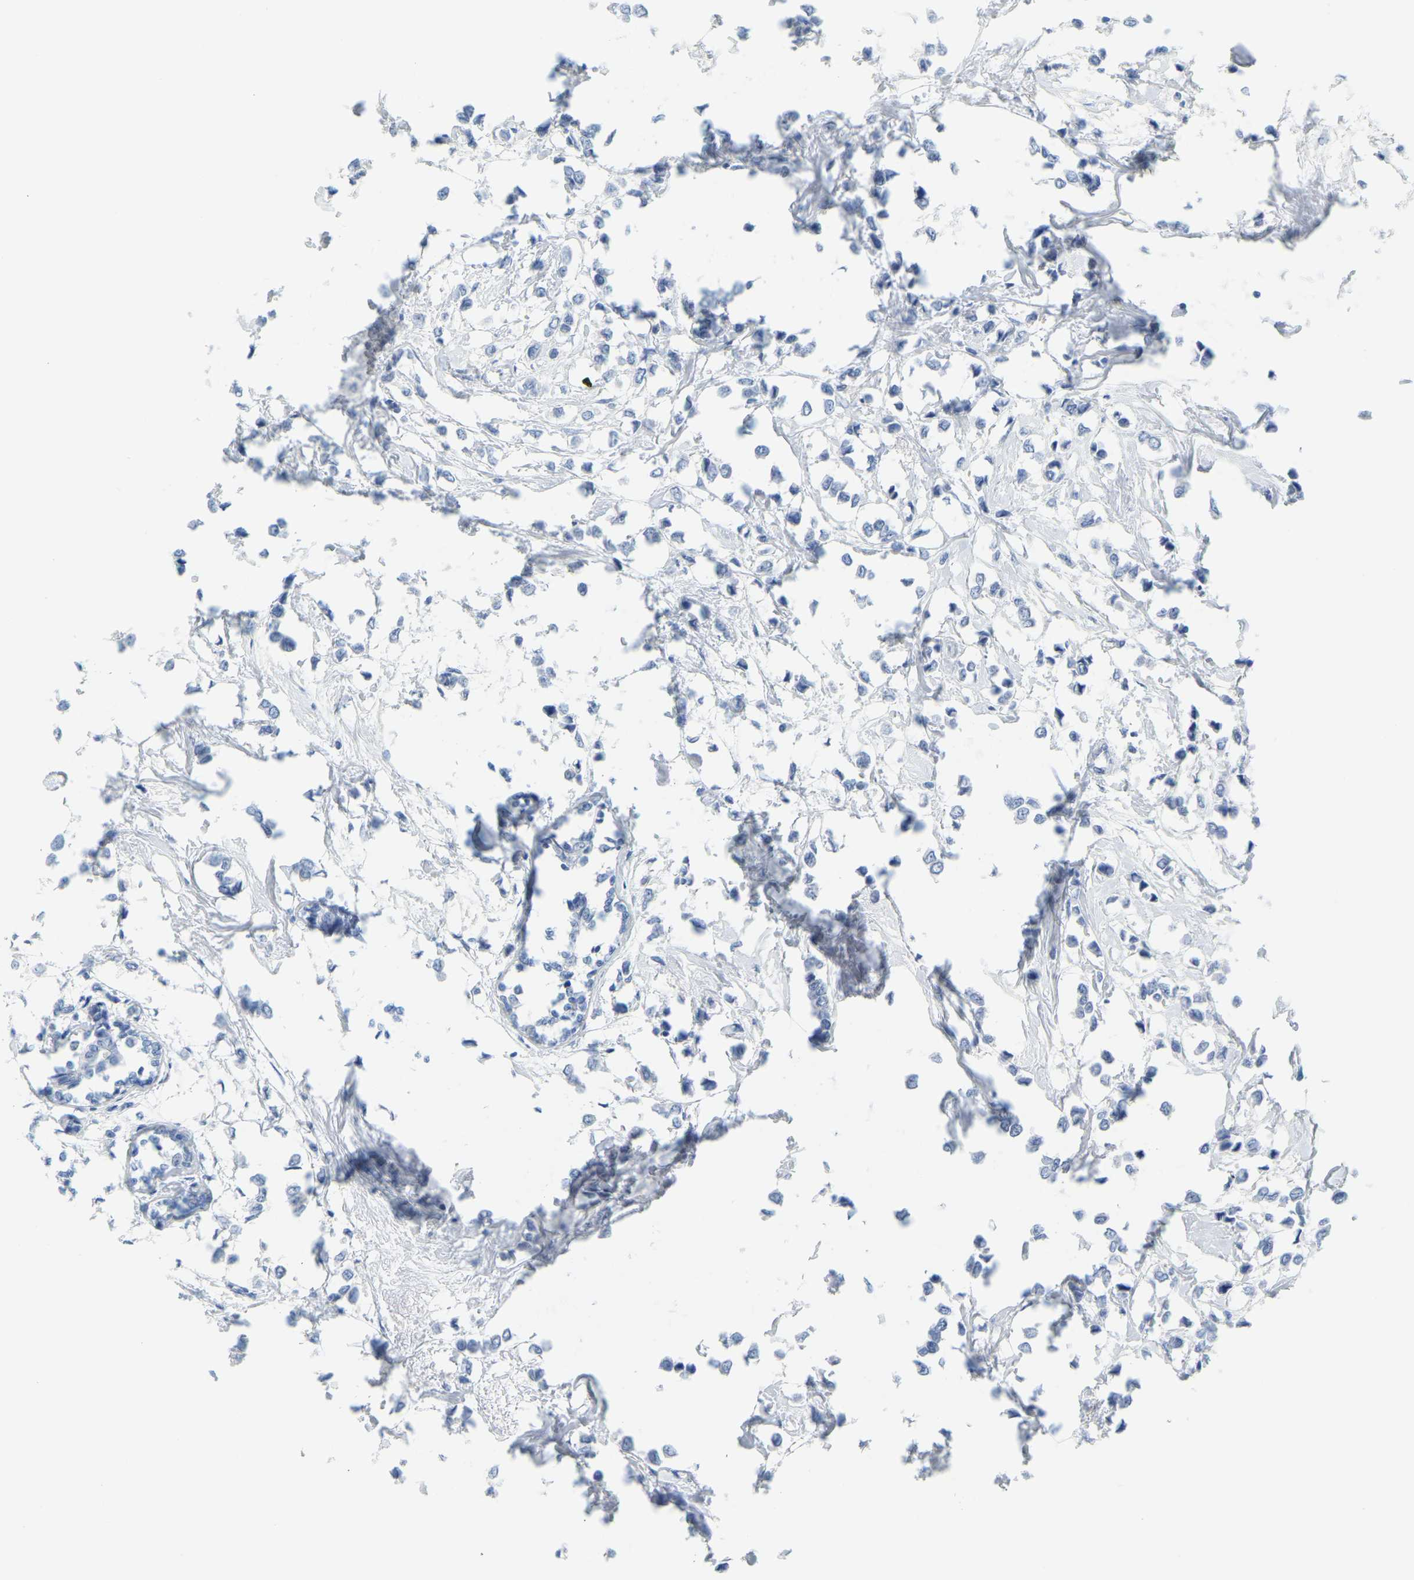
{"staining": {"intensity": "negative", "quantity": "none", "location": "none"}, "tissue": "breast cancer", "cell_type": "Tumor cells", "image_type": "cancer", "snomed": [{"axis": "morphology", "description": "Lobular carcinoma"}, {"axis": "topography", "description": "Breast"}], "caption": "Immunohistochemistry of human breast lobular carcinoma reveals no staining in tumor cells.", "gene": "MYL3", "patient": {"sex": "female", "age": 51}}